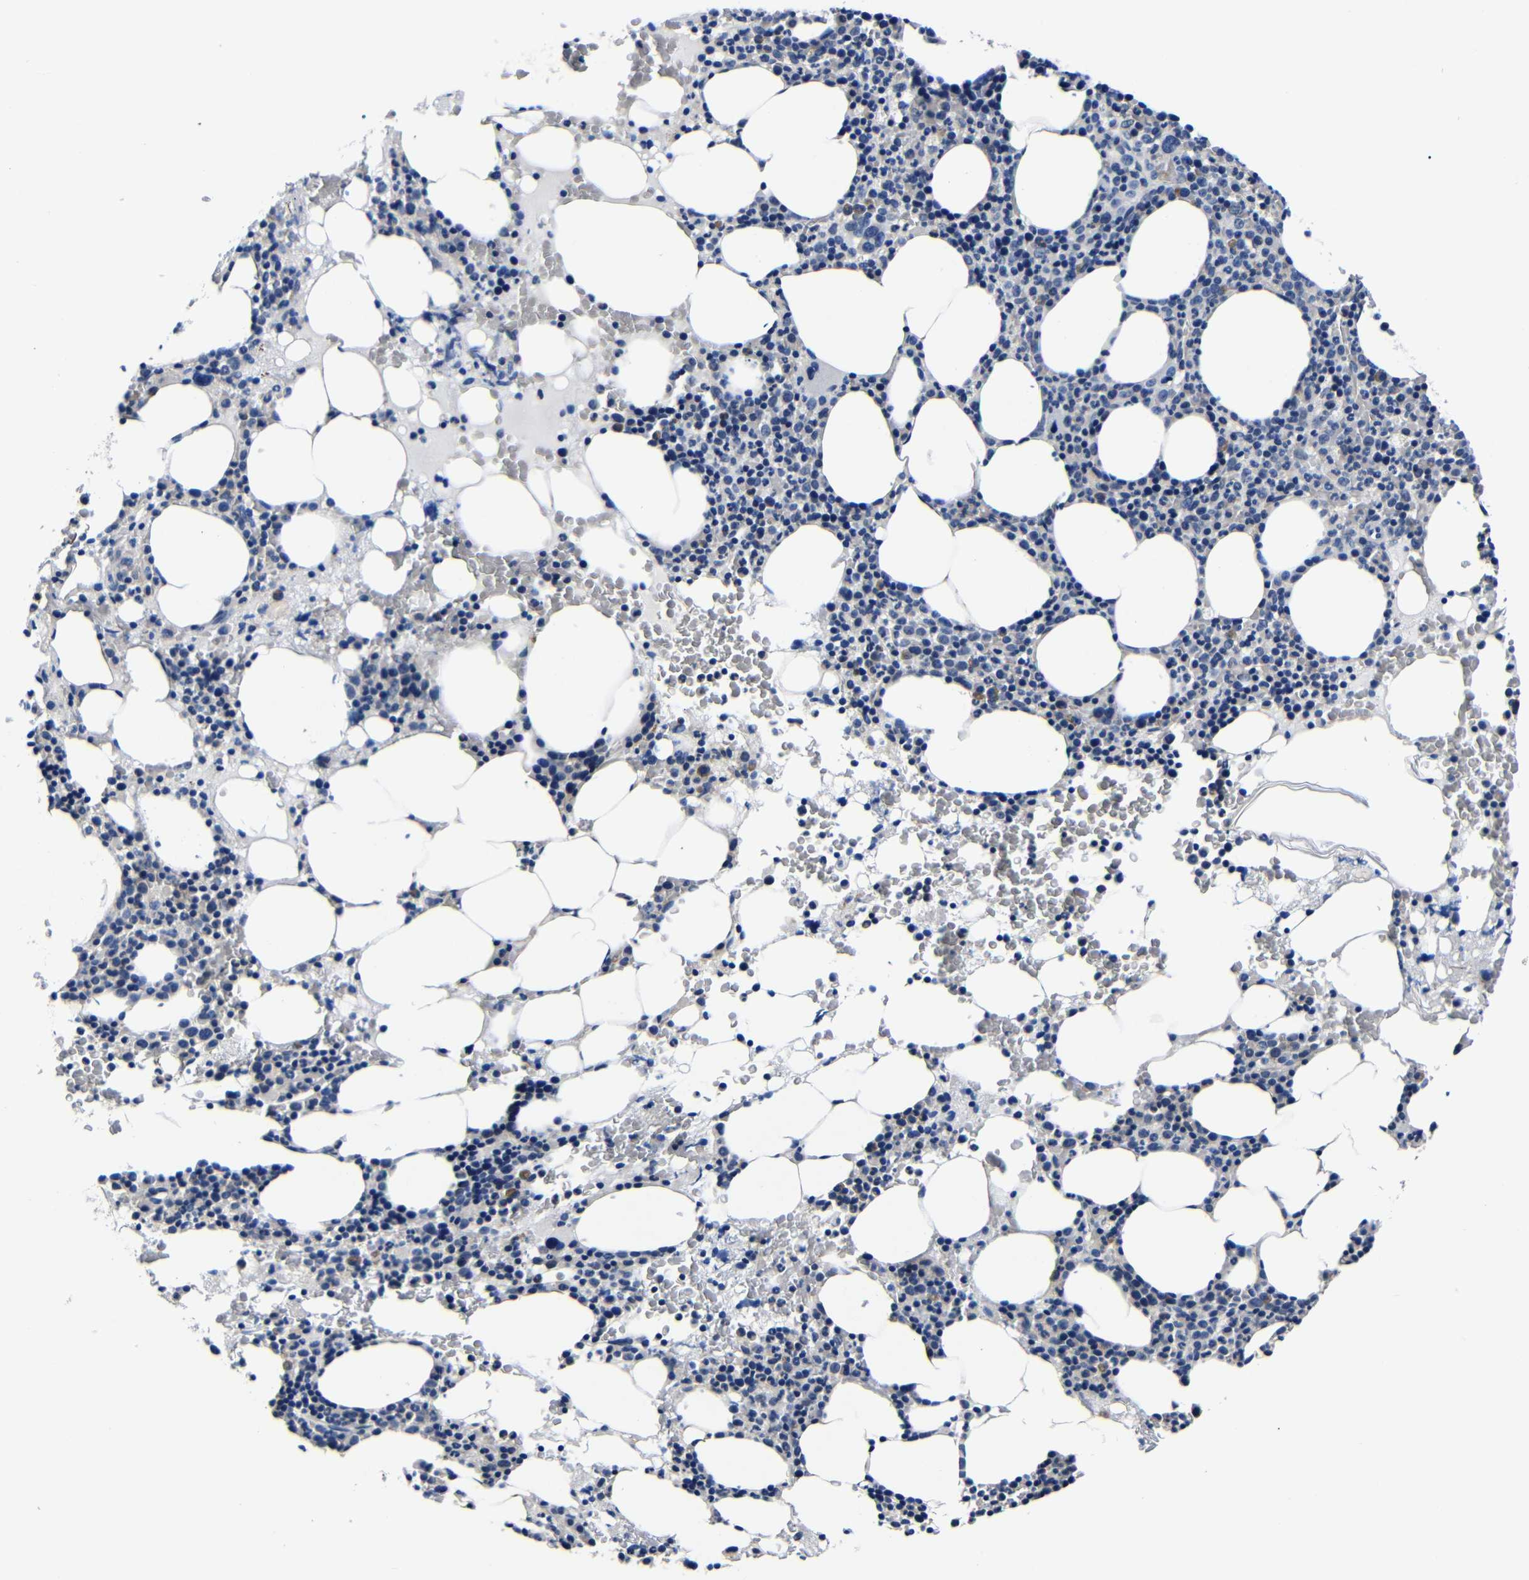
{"staining": {"intensity": "weak", "quantity": "<25%", "location": "cytoplasmic/membranous"}, "tissue": "bone marrow", "cell_type": "Hematopoietic cells", "image_type": "normal", "snomed": [{"axis": "morphology", "description": "Normal tissue, NOS"}, {"axis": "morphology", "description": "Inflammation, NOS"}, {"axis": "topography", "description": "Bone marrow"}], "caption": "High power microscopy image of an immunohistochemistry (IHC) image of unremarkable bone marrow, revealing no significant expression in hematopoietic cells.", "gene": "DEPP1", "patient": {"sex": "female", "age": 84}}